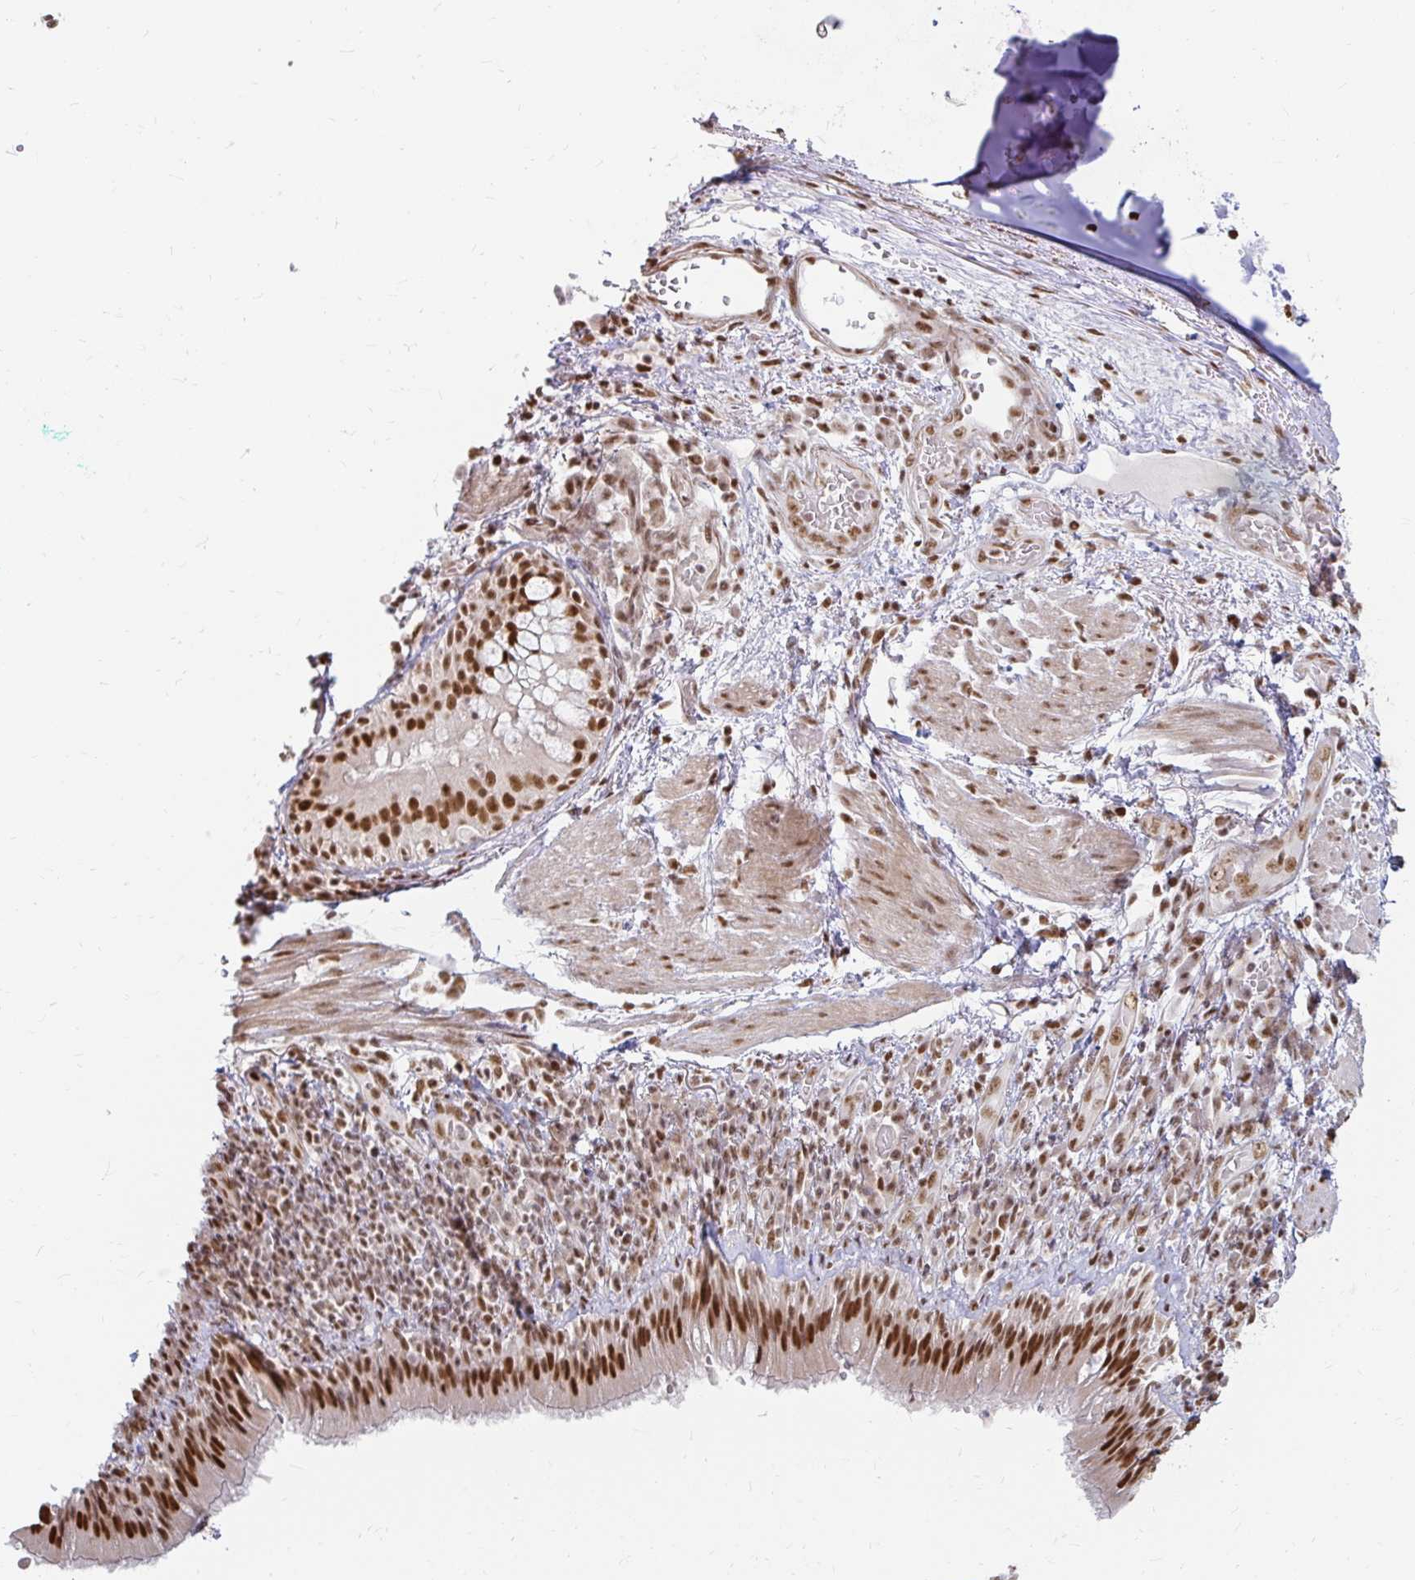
{"staining": {"intensity": "strong", "quantity": ">75%", "location": "nuclear"}, "tissue": "bronchus", "cell_type": "Respiratory epithelial cells", "image_type": "normal", "snomed": [{"axis": "morphology", "description": "Normal tissue, NOS"}, {"axis": "topography", "description": "Cartilage tissue"}, {"axis": "topography", "description": "Bronchus"}], "caption": "This is a photomicrograph of immunohistochemistry staining of normal bronchus, which shows strong staining in the nuclear of respiratory epithelial cells.", "gene": "HNRNPU", "patient": {"sex": "male", "age": 56}}